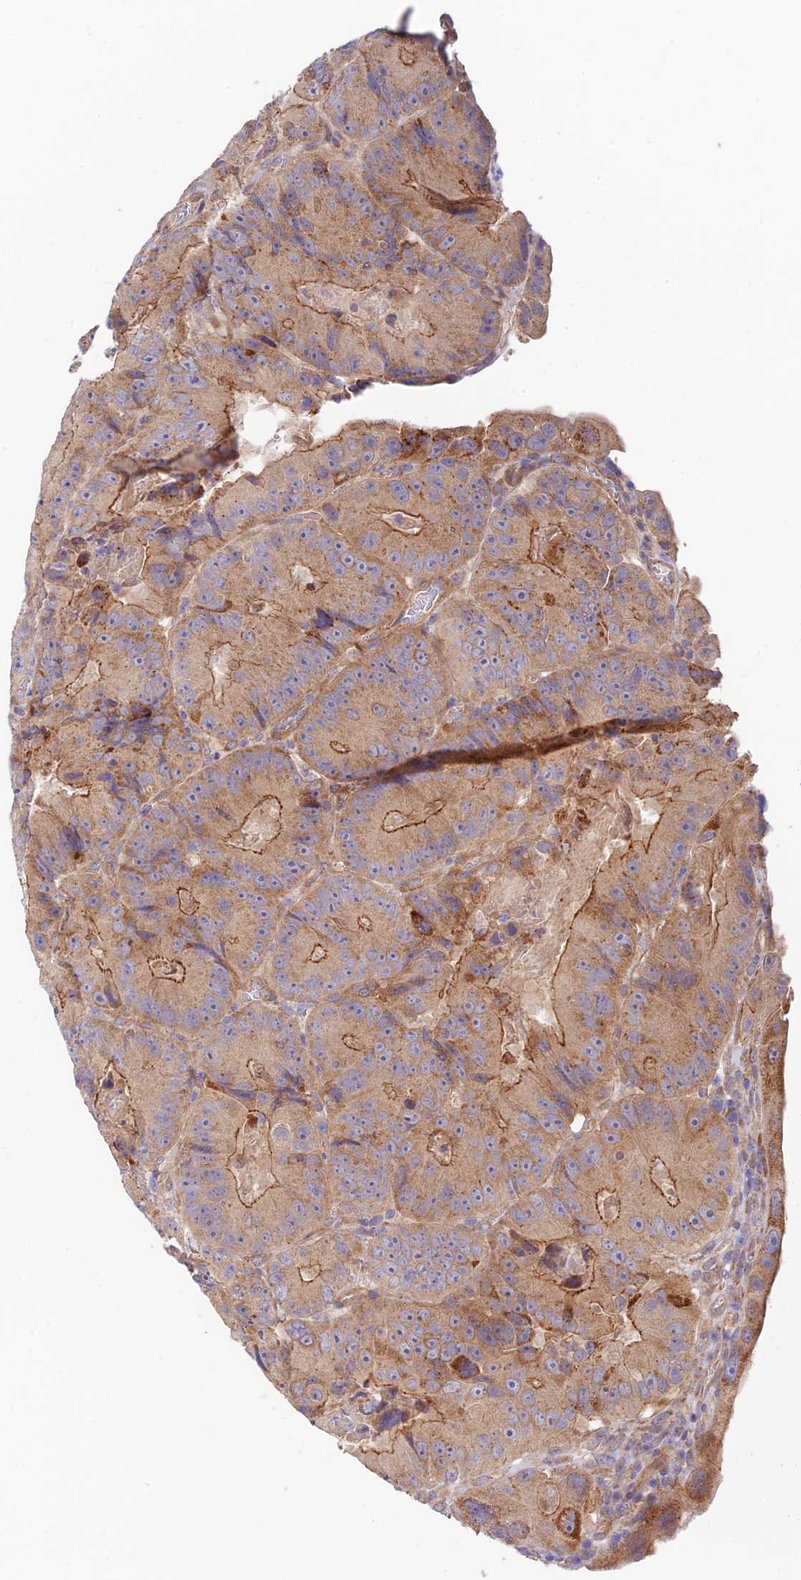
{"staining": {"intensity": "moderate", "quantity": ">75%", "location": "cytoplasmic/membranous"}, "tissue": "colorectal cancer", "cell_type": "Tumor cells", "image_type": "cancer", "snomed": [{"axis": "morphology", "description": "Adenocarcinoma, NOS"}, {"axis": "topography", "description": "Colon"}], "caption": "A brown stain labels moderate cytoplasmic/membranous expression of a protein in human colorectal adenocarcinoma tumor cells. The staining was performed using DAB (3,3'-diaminobenzidine) to visualize the protein expression in brown, while the nuclei were stained in blue with hematoxylin (Magnification: 20x).", "gene": "ANKRD50", "patient": {"sex": "female", "age": 86}}